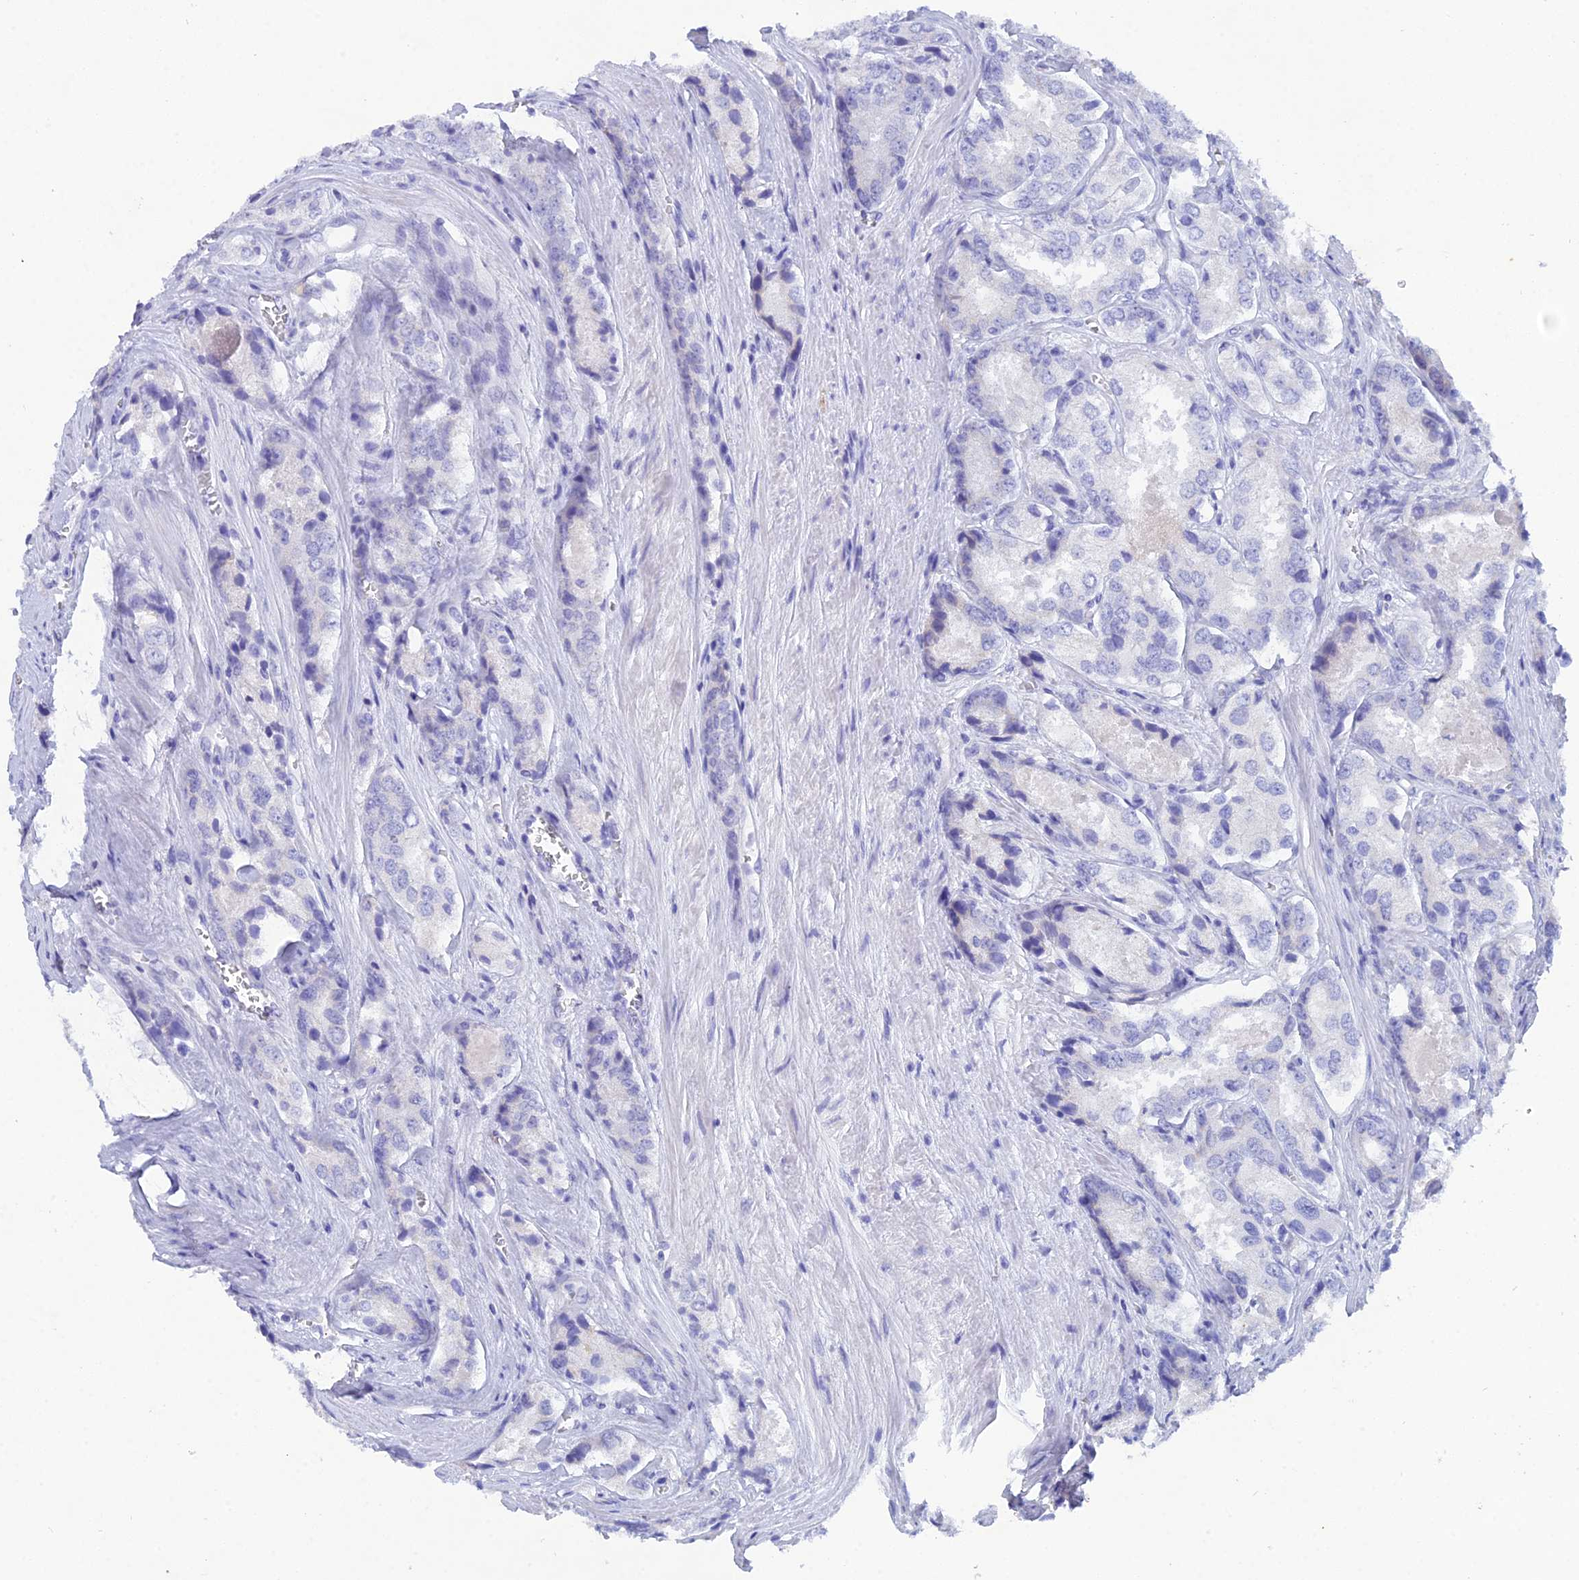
{"staining": {"intensity": "negative", "quantity": "none", "location": "none"}, "tissue": "prostate cancer", "cell_type": "Tumor cells", "image_type": "cancer", "snomed": [{"axis": "morphology", "description": "Adenocarcinoma, Low grade"}, {"axis": "topography", "description": "Prostate"}], "caption": "Image shows no protein expression in tumor cells of low-grade adenocarcinoma (prostate) tissue.", "gene": "REG1A", "patient": {"sex": "male", "age": 68}}